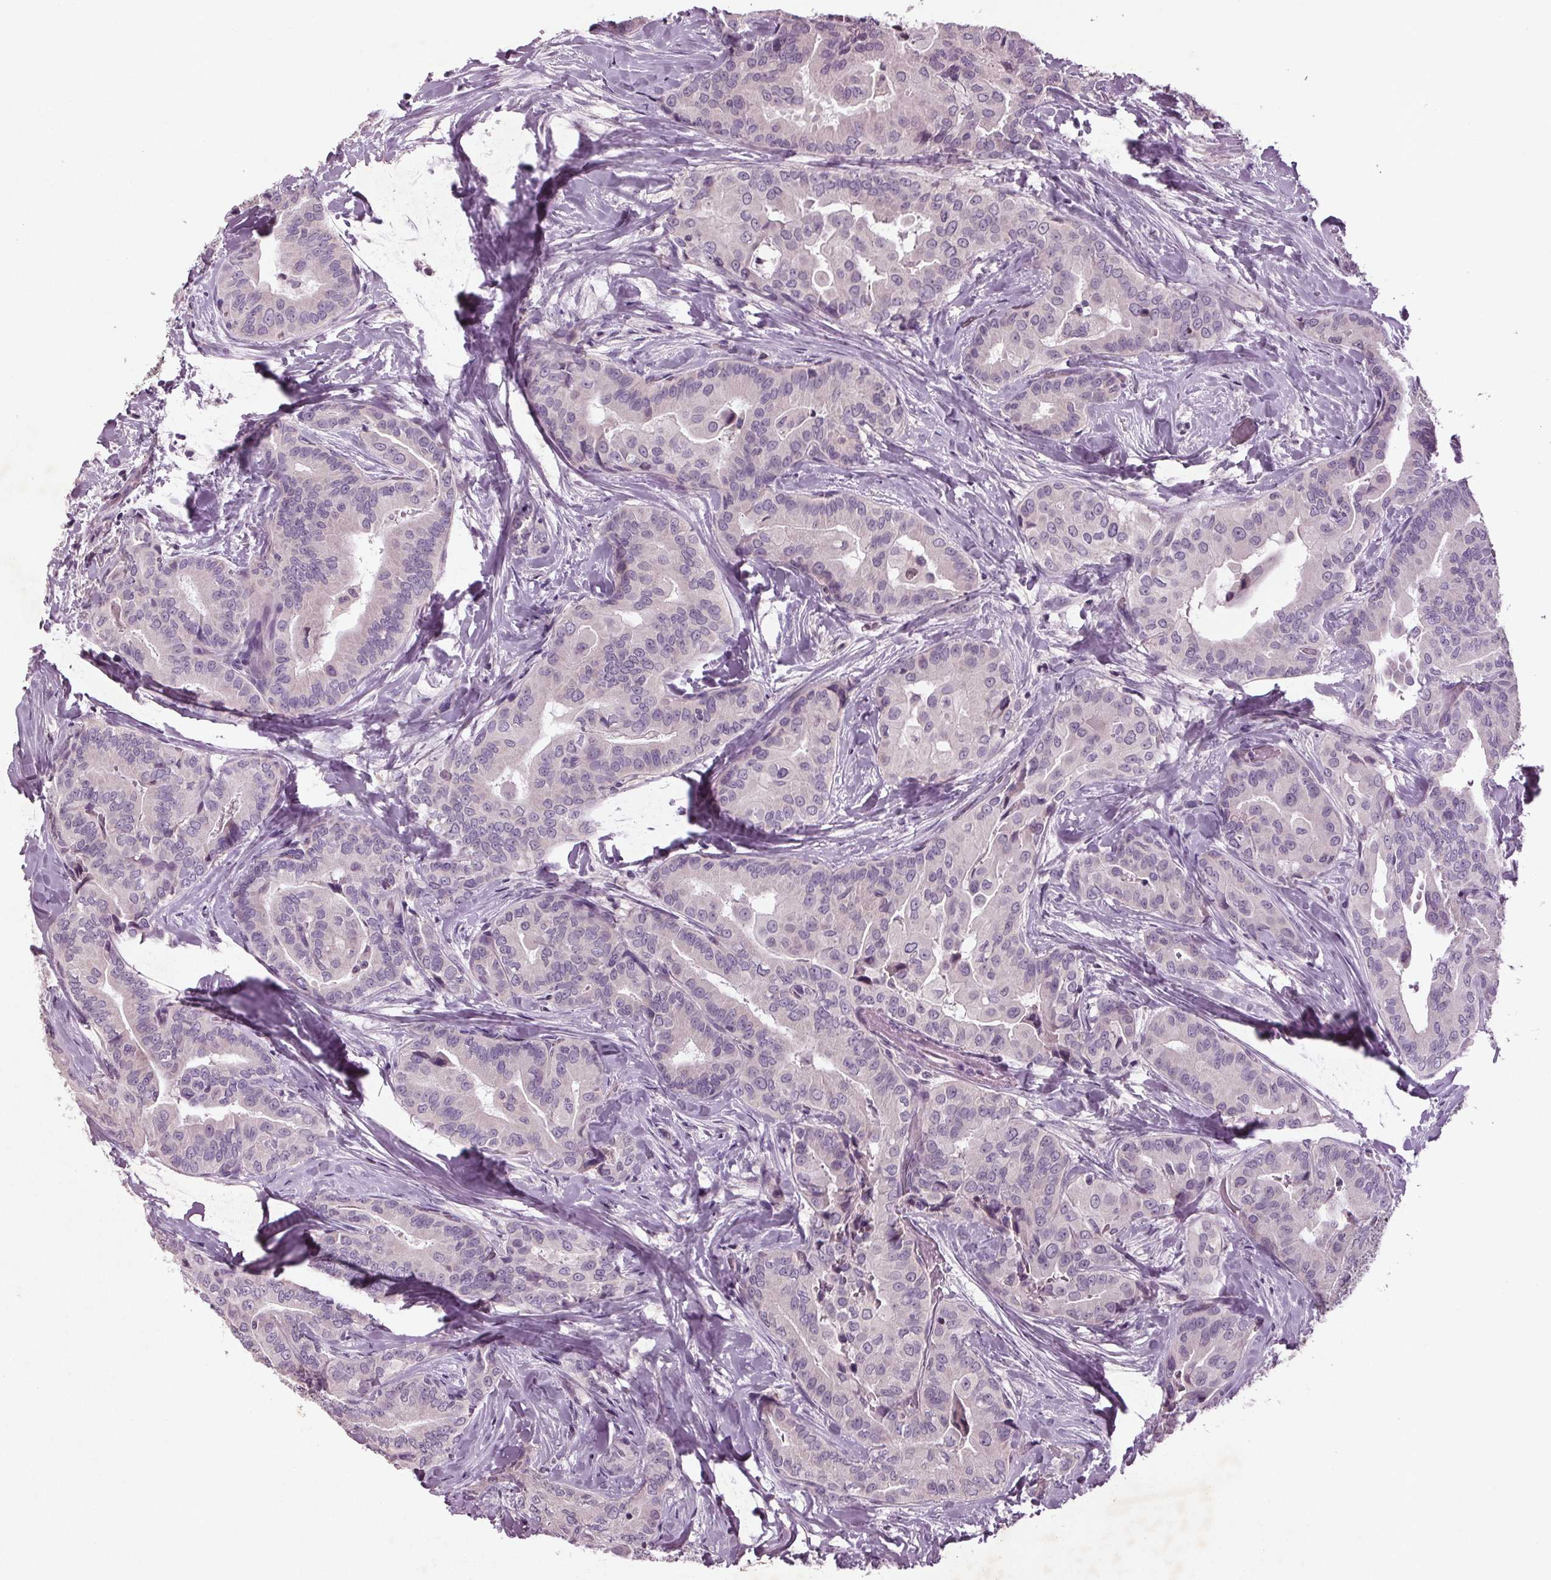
{"staining": {"intensity": "negative", "quantity": "none", "location": "none"}, "tissue": "thyroid cancer", "cell_type": "Tumor cells", "image_type": "cancer", "snomed": [{"axis": "morphology", "description": "Papillary adenocarcinoma, NOS"}, {"axis": "topography", "description": "Thyroid gland"}], "caption": "Photomicrograph shows no significant protein expression in tumor cells of papillary adenocarcinoma (thyroid).", "gene": "BHLHE22", "patient": {"sex": "male", "age": 61}}